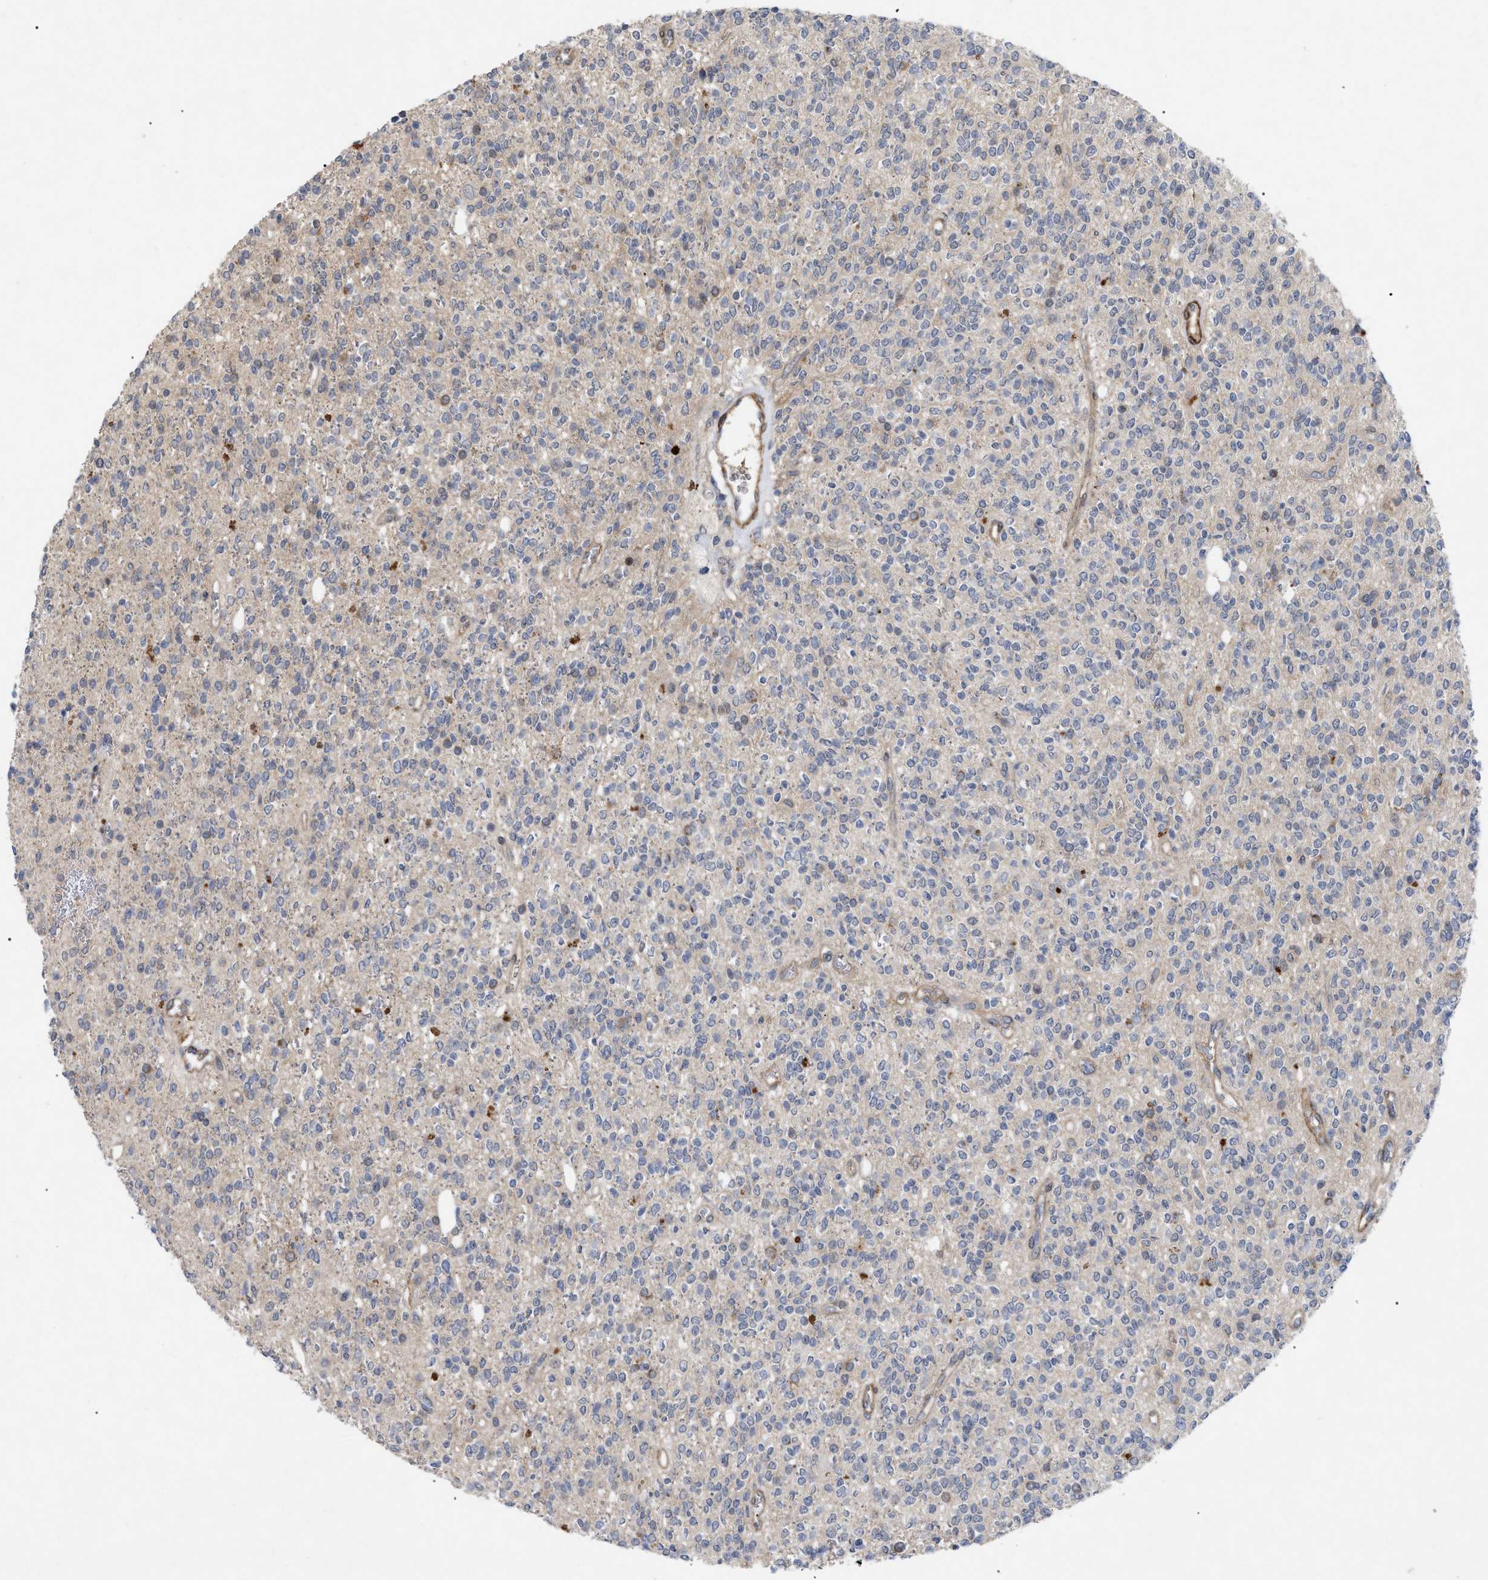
{"staining": {"intensity": "negative", "quantity": "none", "location": "none"}, "tissue": "glioma", "cell_type": "Tumor cells", "image_type": "cancer", "snomed": [{"axis": "morphology", "description": "Glioma, malignant, High grade"}, {"axis": "topography", "description": "Brain"}], "caption": "A histopathology image of human glioma is negative for staining in tumor cells.", "gene": "ST6GALNAC6", "patient": {"sex": "male", "age": 34}}